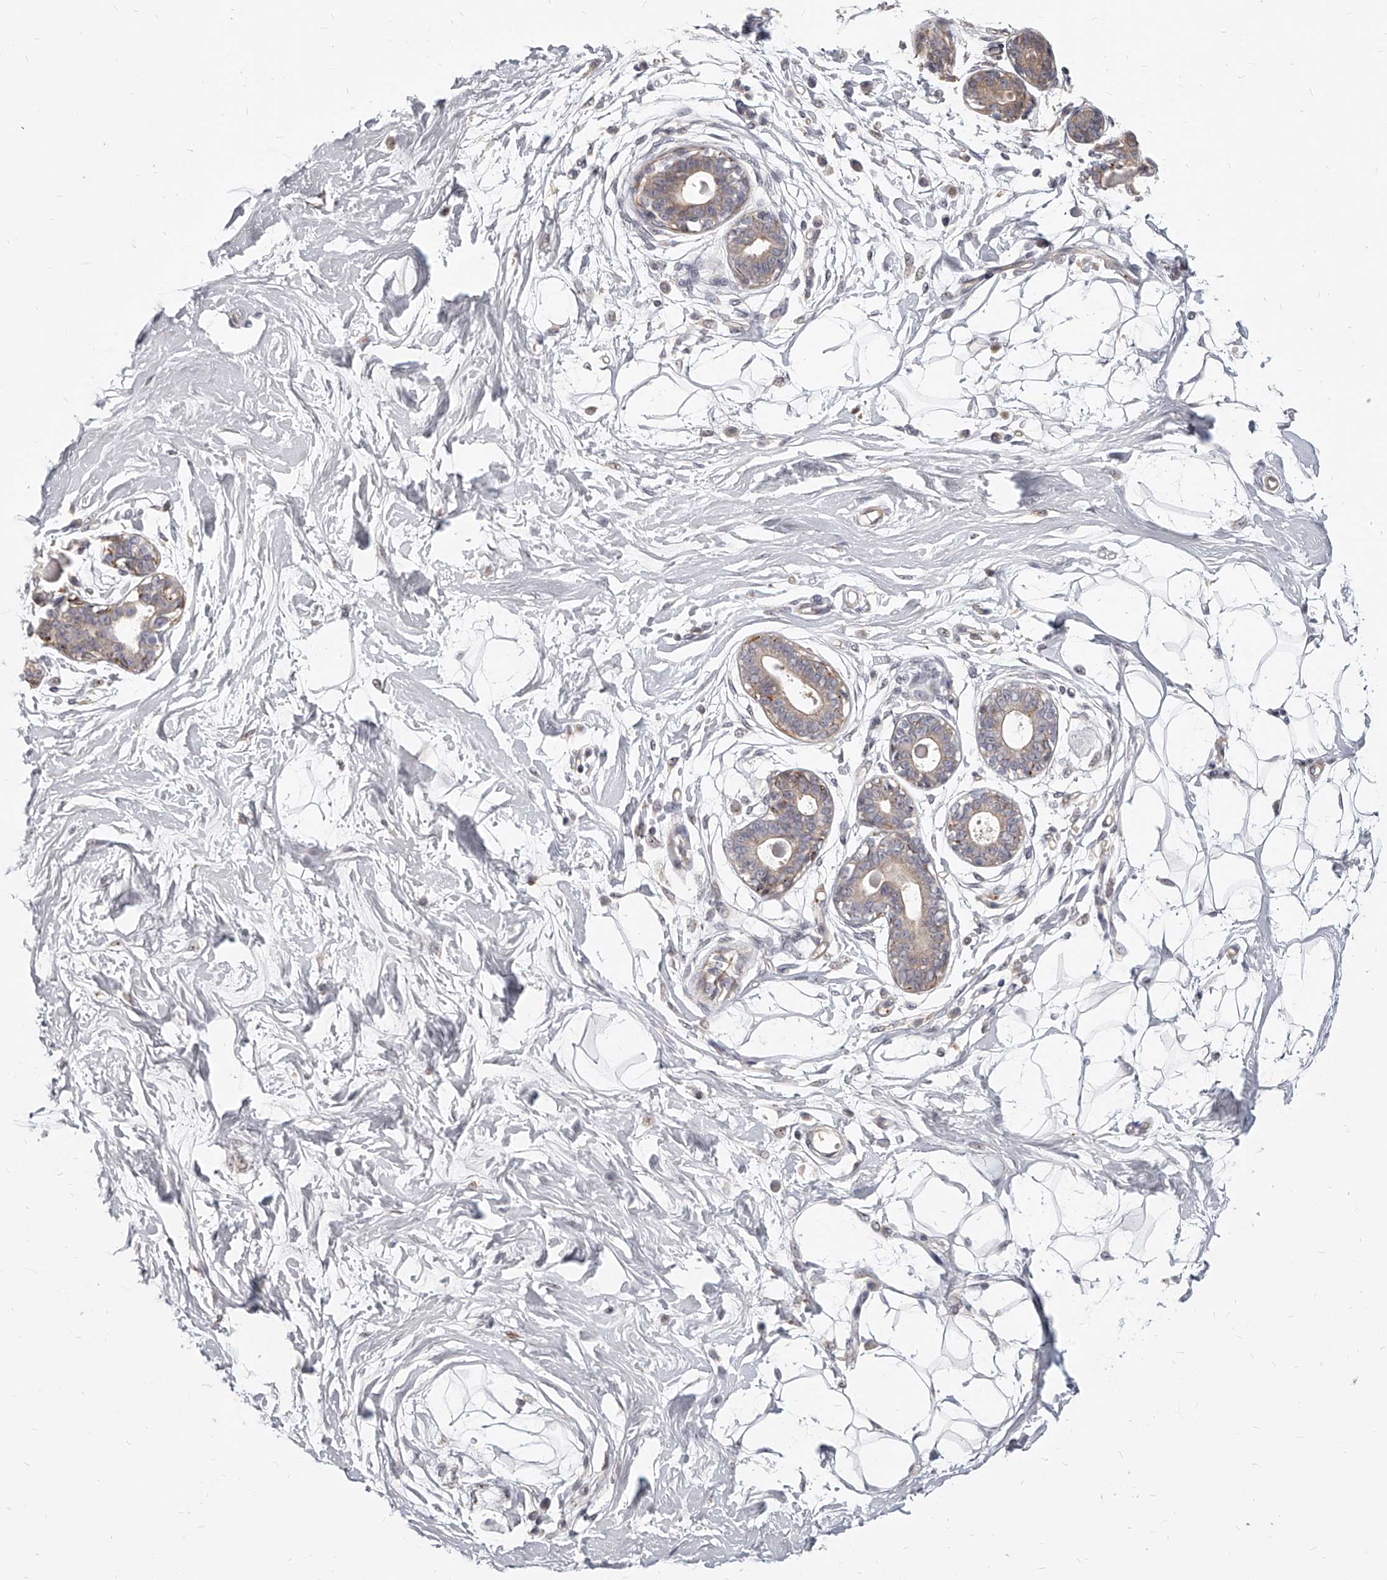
{"staining": {"intensity": "negative", "quantity": "none", "location": "none"}, "tissue": "breast", "cell_type": "Adipocytes", "image_type": "normal", "snomed": [{"axis": "morphology", "description": "Normal tissue, NOS"}, {"axis": "topography", "description": "Breast"}], "caption": "Immunohistochemical staining of benign breast exhibits no significant positivity in adipocytes.", "gene": "SLC37A1", "patient": {"sex": "female", "age": 45}}